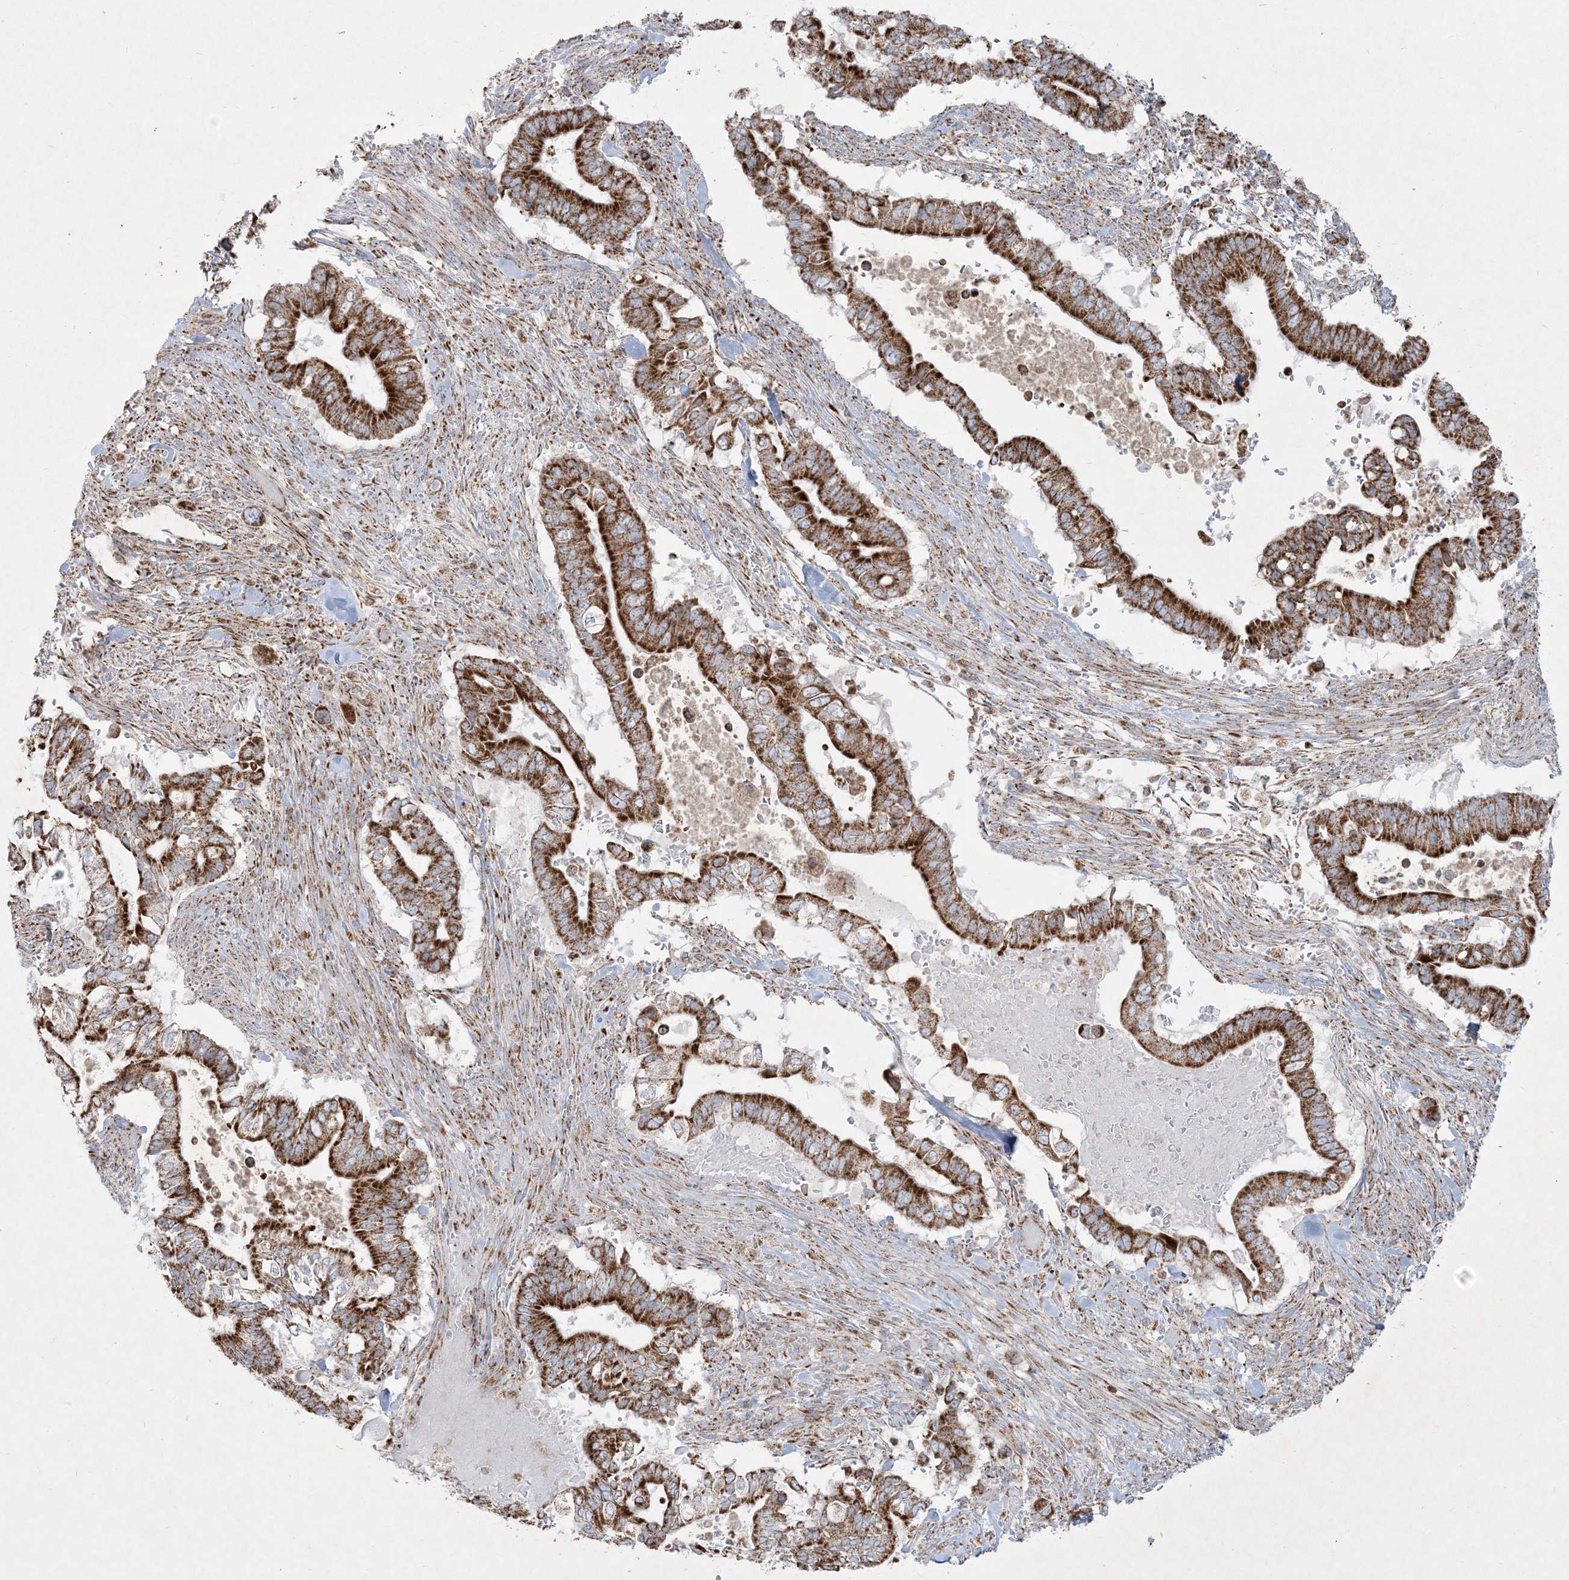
{"staining": {"intensity": "strong", "quantity": ">75%", "location": "cytoplasmic/membranous"}, "tissue": "pancreatic cancer", "cell_type": "Tumor cells", "image_type": "cancer", "snomed": [{"axis": "morphology", "description": "Adenocarcinoma, NOS"}, {"axis": "topography", "description": "Pancreas"}], "caption": "This is an image of IHC staining of pancreatic adenocarcinoma, which shows strong expression in the cytoplasmic/membranous of tumor cells.", "gene": "BEND4", "patient": {"sex": "male", "age": 68}}